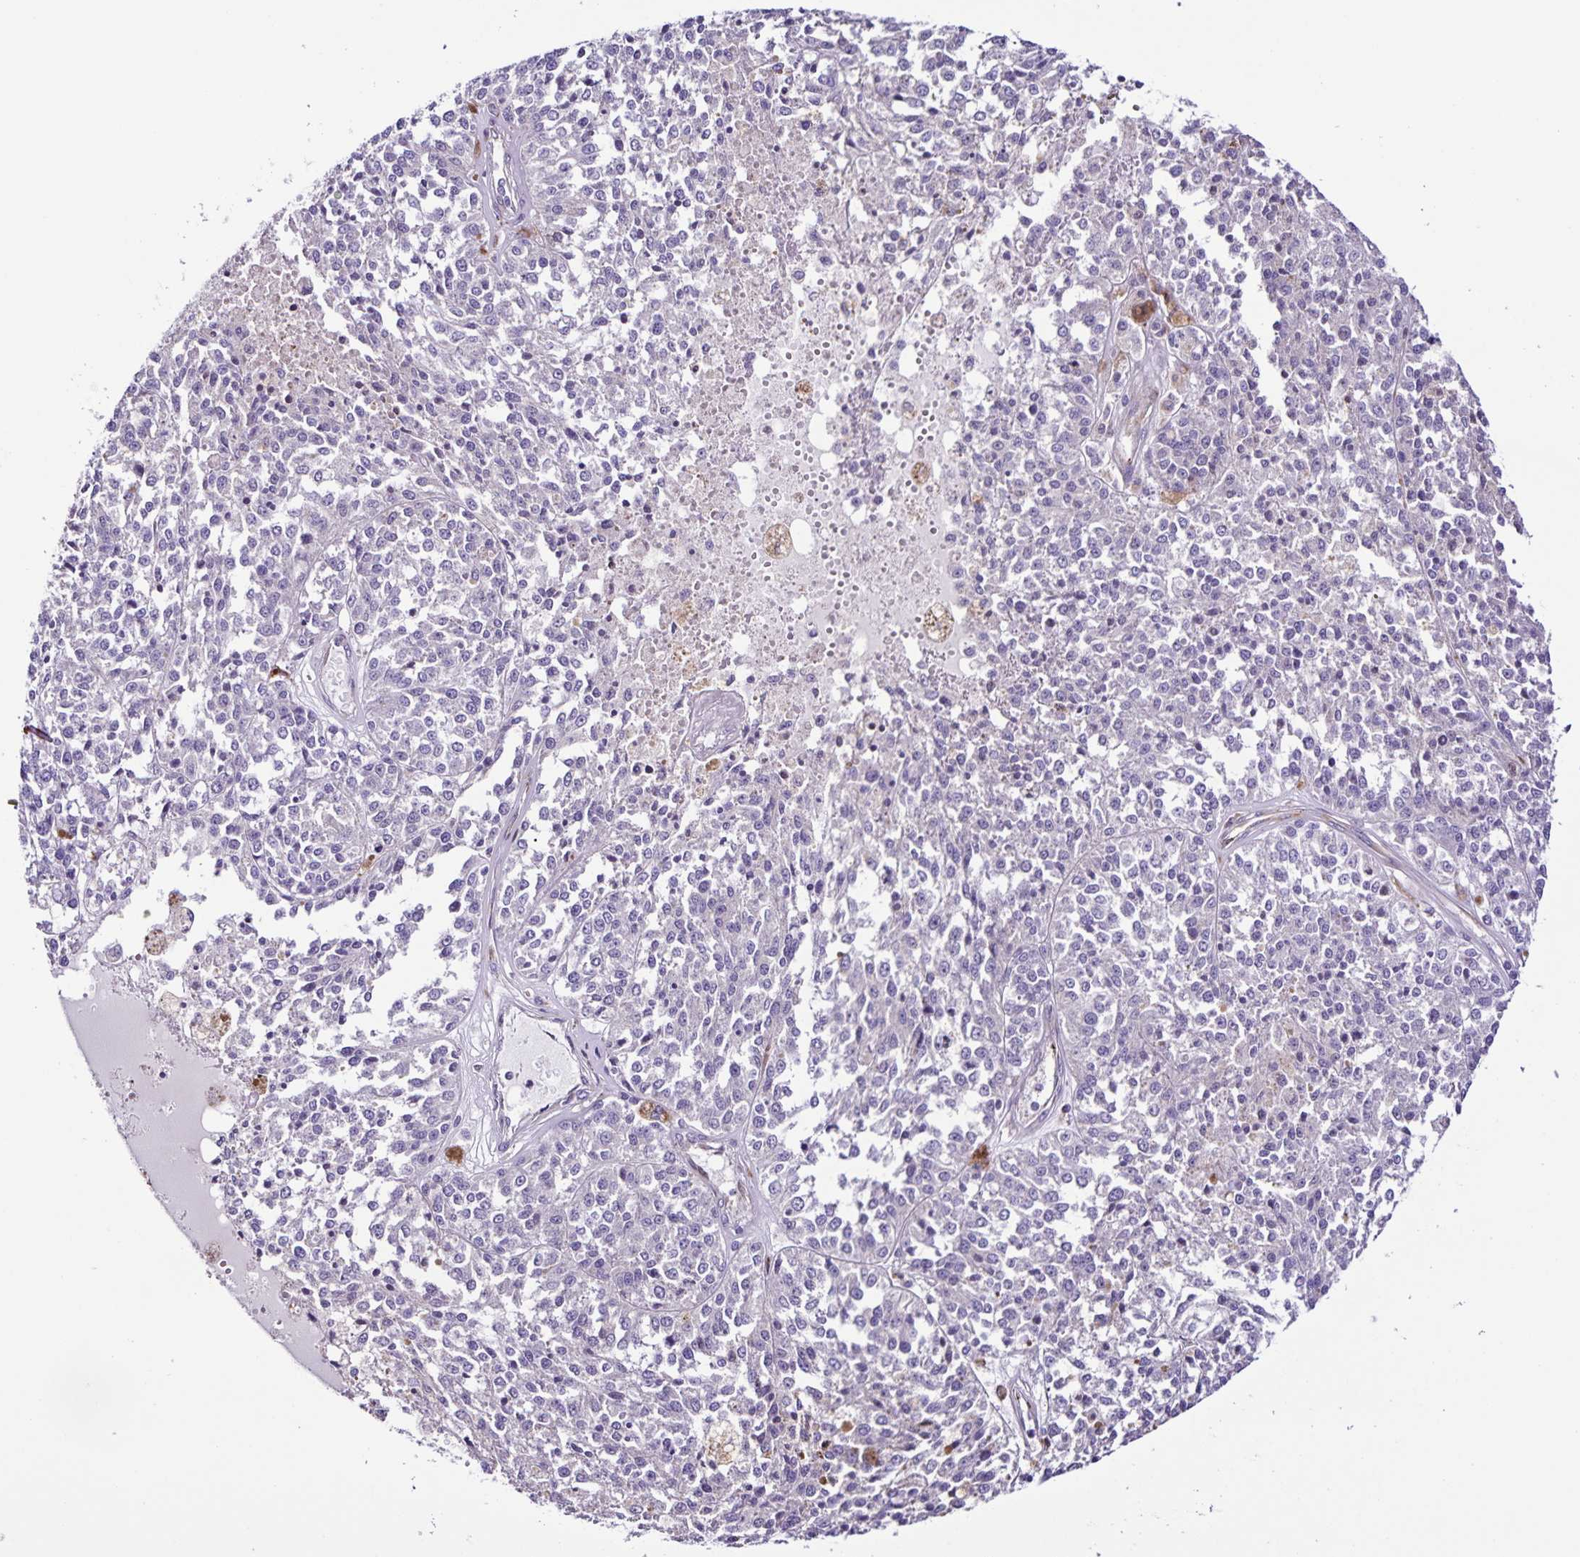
{"staining": {"intensity": "negative", "quantity": "none", "location": "none"}, "tissue": "melanoma", "cell_type": "Tumor cells", "image_type": "cancer", "snomed": [{"axis": "morphology", "description": "Malignant melanoma, Metastatic site"}, {"axis": "topography", "description": "Lymph node"}], "caption": "Melanoma was stained to show a protein in brown. There is no significant positivity in tumor cells.", "gene": "OSBPL5", "patient": {"sex": "female", "age": 64}}